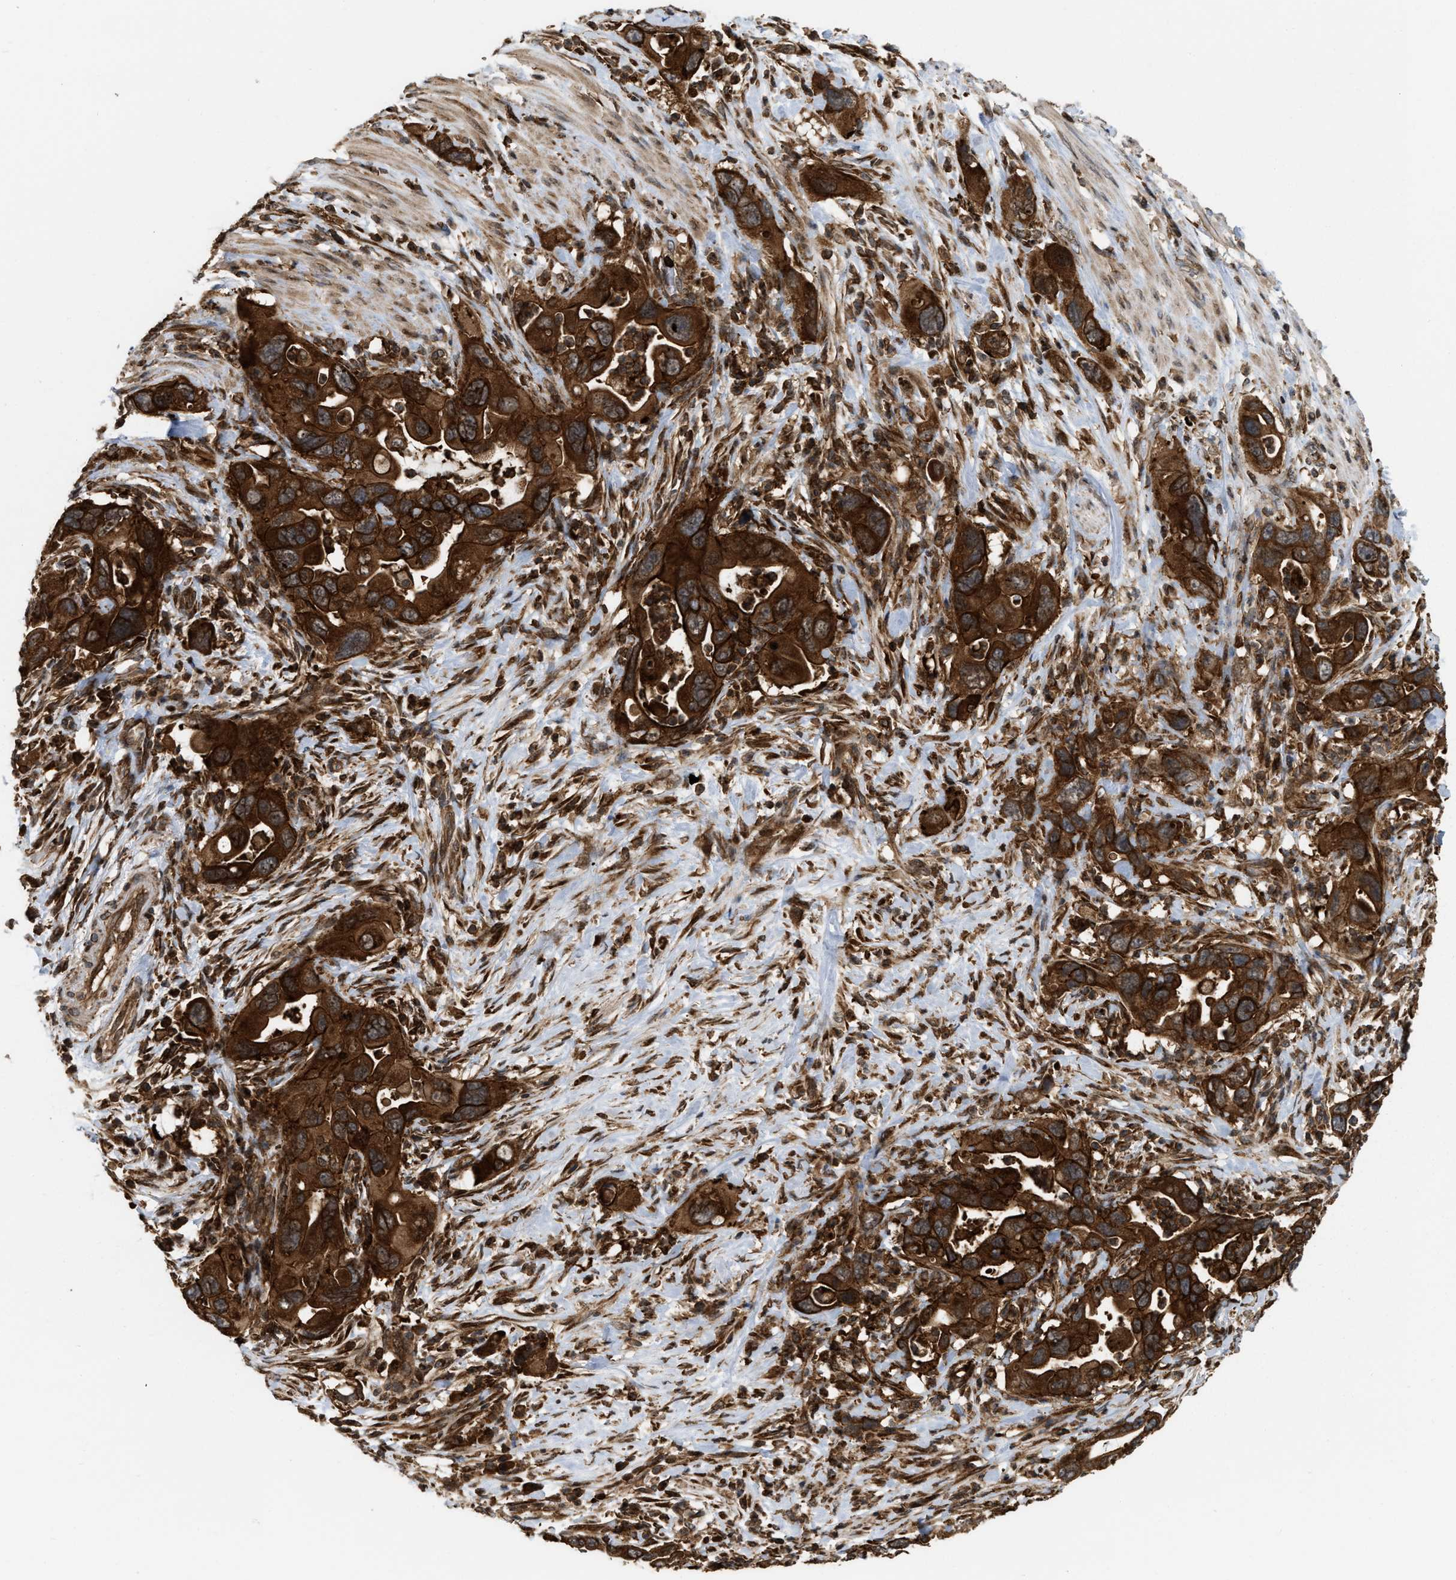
{"staining": {"intensity": "strong", "quantity": ">75%", "location": "cytoplasmic/membranous"}, "tissue": "pancreatic cancer", "cell_type": "Tumor cells", "image_type": "cancer", "snomed": [{"axis": "morphology", "description": "Adenocarcinoma, NOS"}, {"axis": "topography", "description": "Pancreas"}], "caption": "A micrograph of human pancreatic adenocarcinoma stained for a protein exhibits strong cytoplasmic/membranous brown staining in tumor cells.", "gene": "IQCE", "patient": {"sex": "female", "age": 70}}